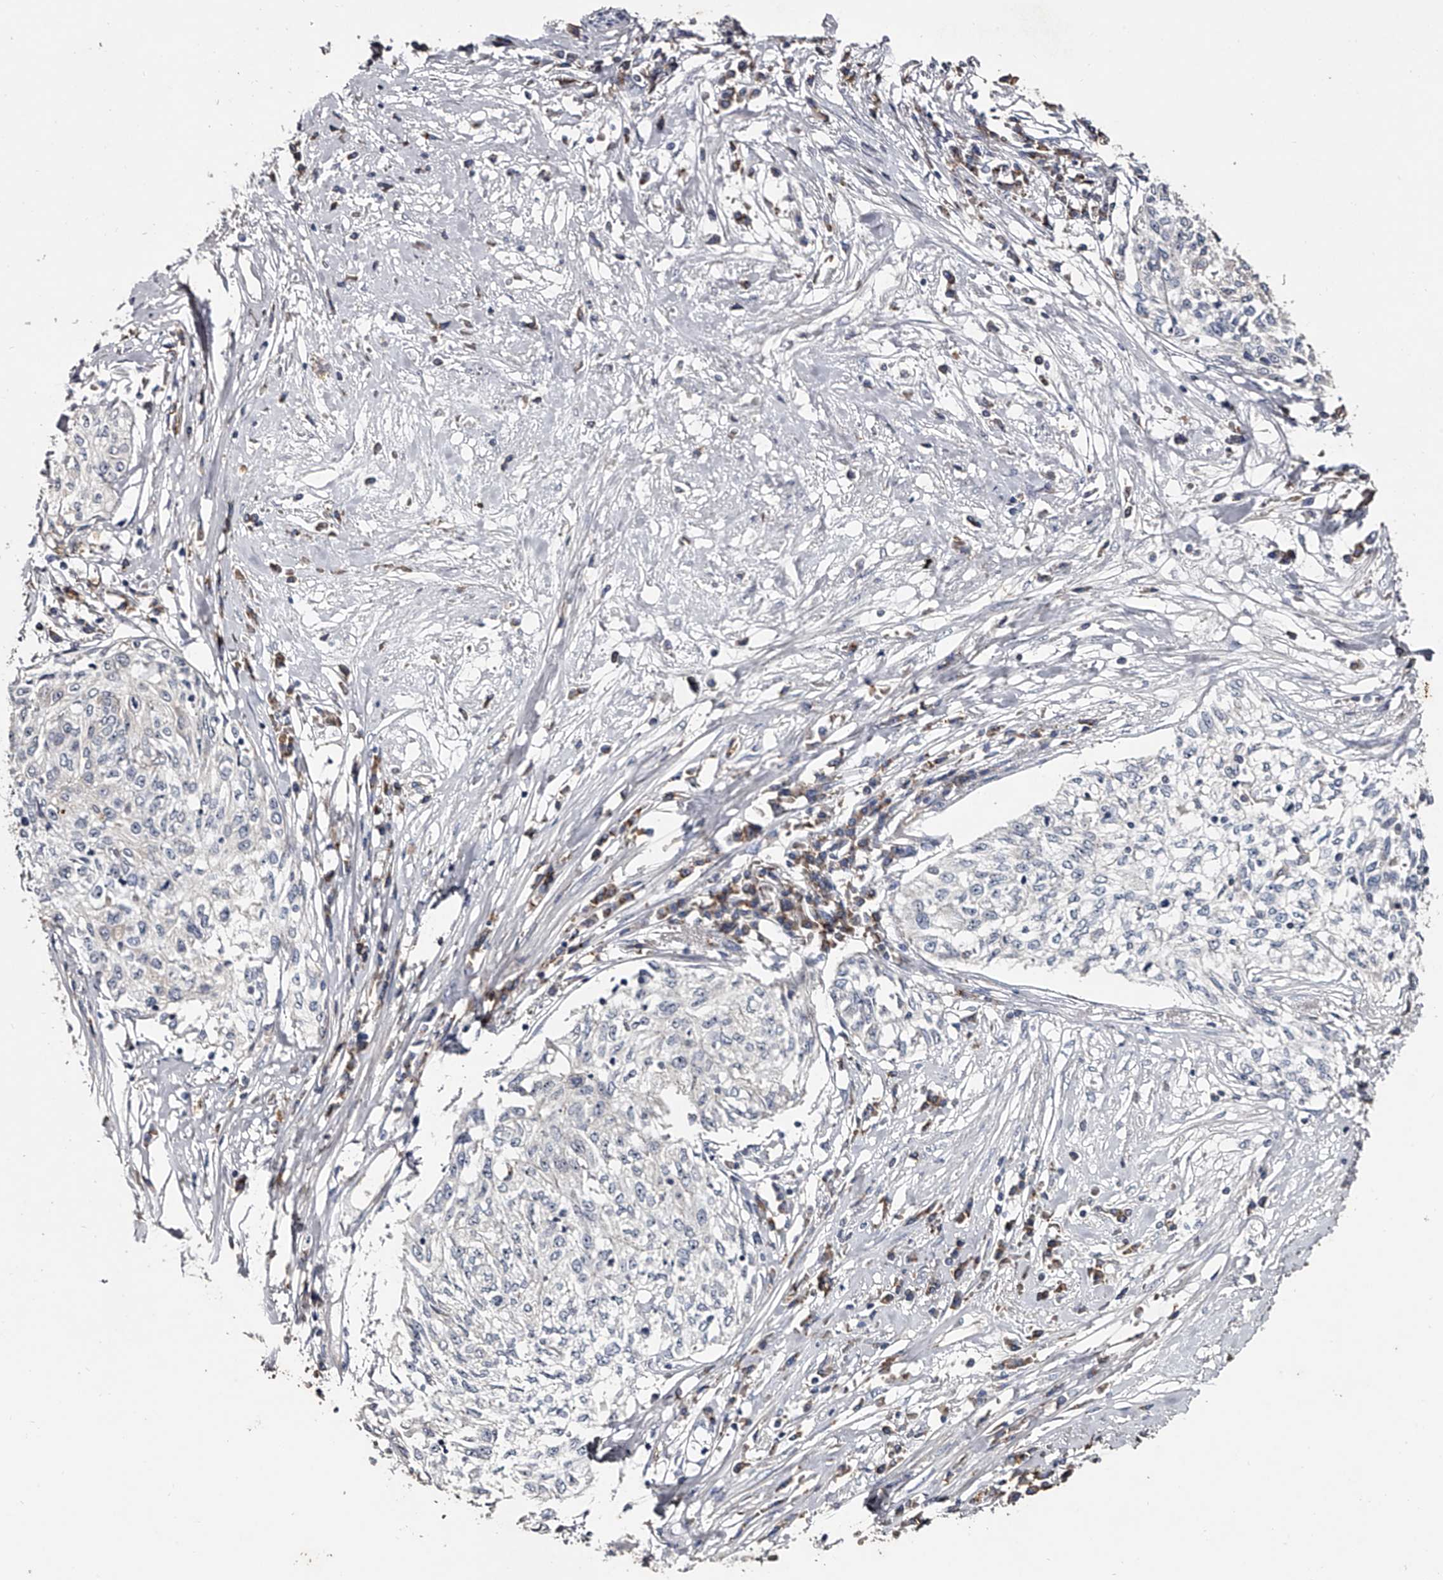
{"staining": {"intensity": "negative", "quantity": "none", "location": "none"}, "tissue": "cervical cancer", "cell_type": "Tumor cells", "image_type": "cancer", "snomed": [{"axis": "morphology", "description": "Squamous cell carcinoma, NOS"}, {"axis": "topography", "description": "Cervix"}], "caption": "The histopathology image displays no staining of tumor cells in cervical cancer (squamous cell carcinoma).", "gene": "MDN1", "patient": {"sex": "female", "age": 57}}